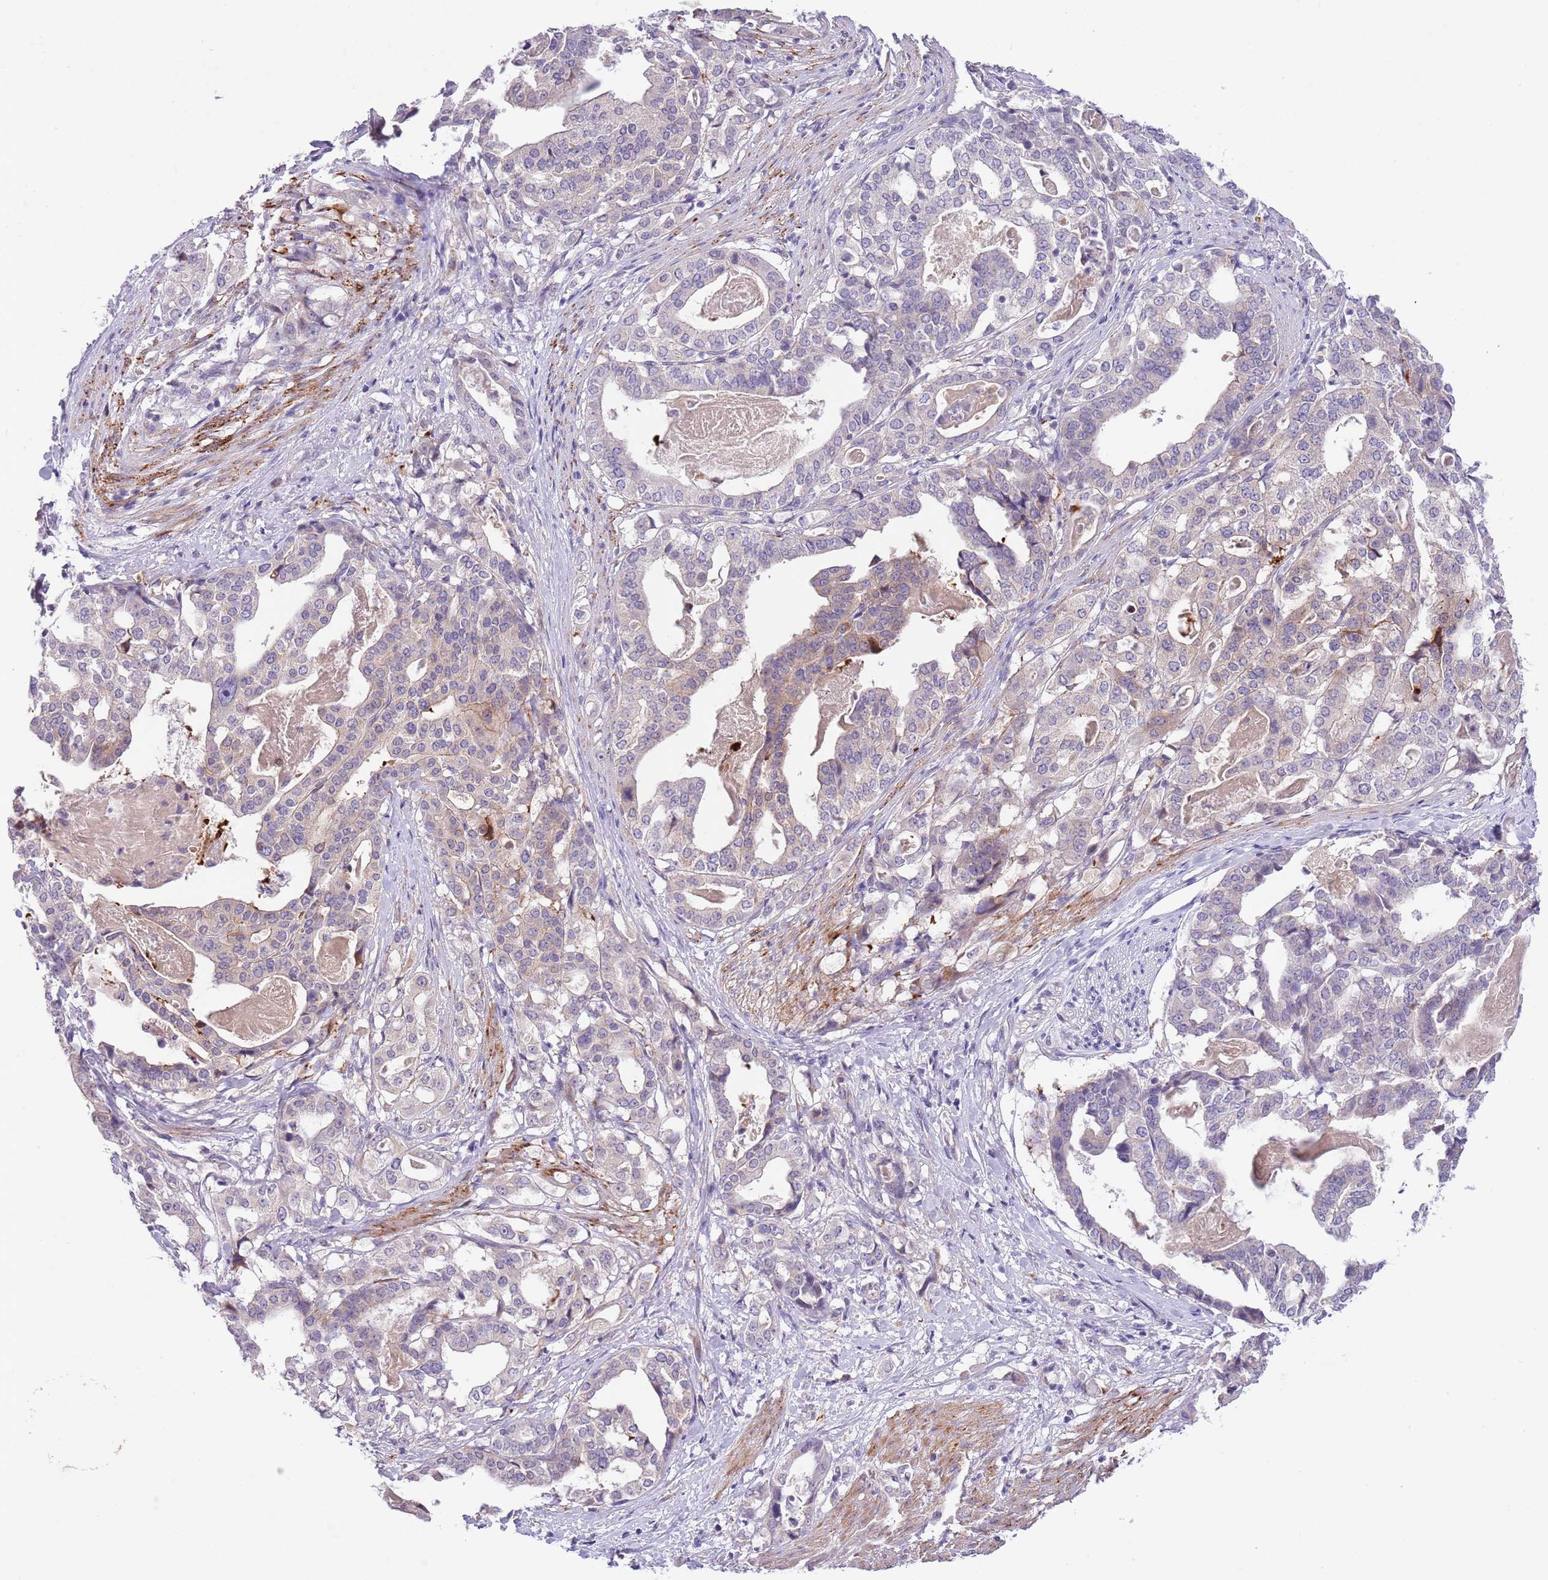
{"staining": {"intensity": "weak", "quantity": "<25%", "location": "cytoplasmic/membranous"}, "tissue": "stomach cancer", "cell_type": "Tumor cells", "image_type": "cancer", "snomed": [{"axis": "morphology", "description": "Adenocarcinoma, NOS"}, {"axis": "topography", "description": "Stomach"}], "caption": "Immunohistochemistry (IHC) of human adenocarcinoma (stomach) exhibits no staining in tumor cells.", "gene": "ZNF658", "patient": {"sex": "male", "age": 48}}